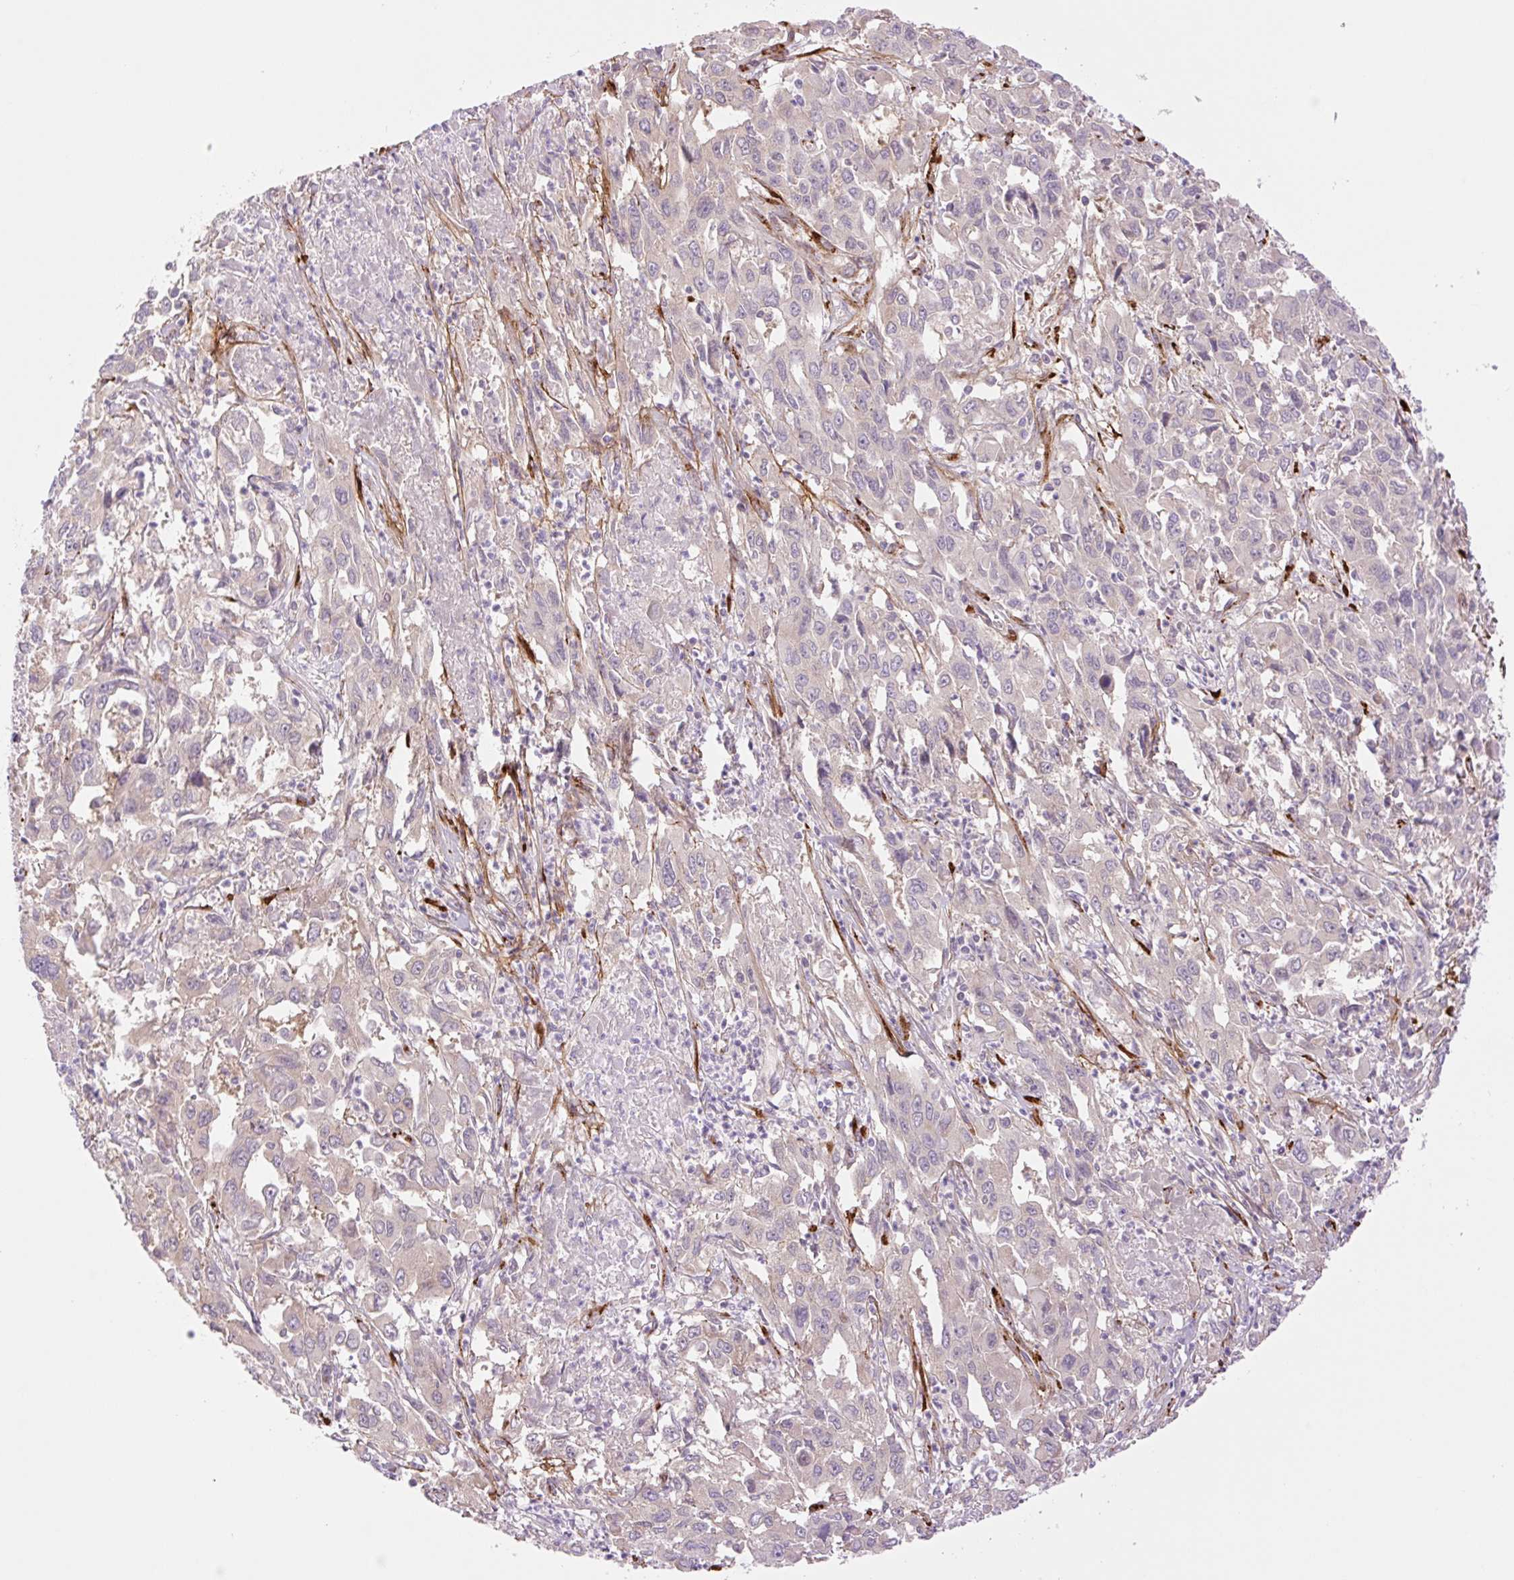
{"staining": {"intensity": "negative", "quantity": "none", "location": "none"}, "tissue": "liver cancer", "cell_type": "Tumor cells", "image_type": "cancer", "snomed": [{"axis": "morphology", "description": "Carcinoma, Hepatocellular, NOS"}, {"axis": "topography", "description": "Liver"}], "caption": "DAB immunohistochemical staining of liver cancer reveals no significant expression in tumor cells. The staining is performed using DAB brown chromogen with nuclei counter-stained in using hematoxylin.", "gene": "COL5A1", "patient": {"sex": "male", "age": 63}}